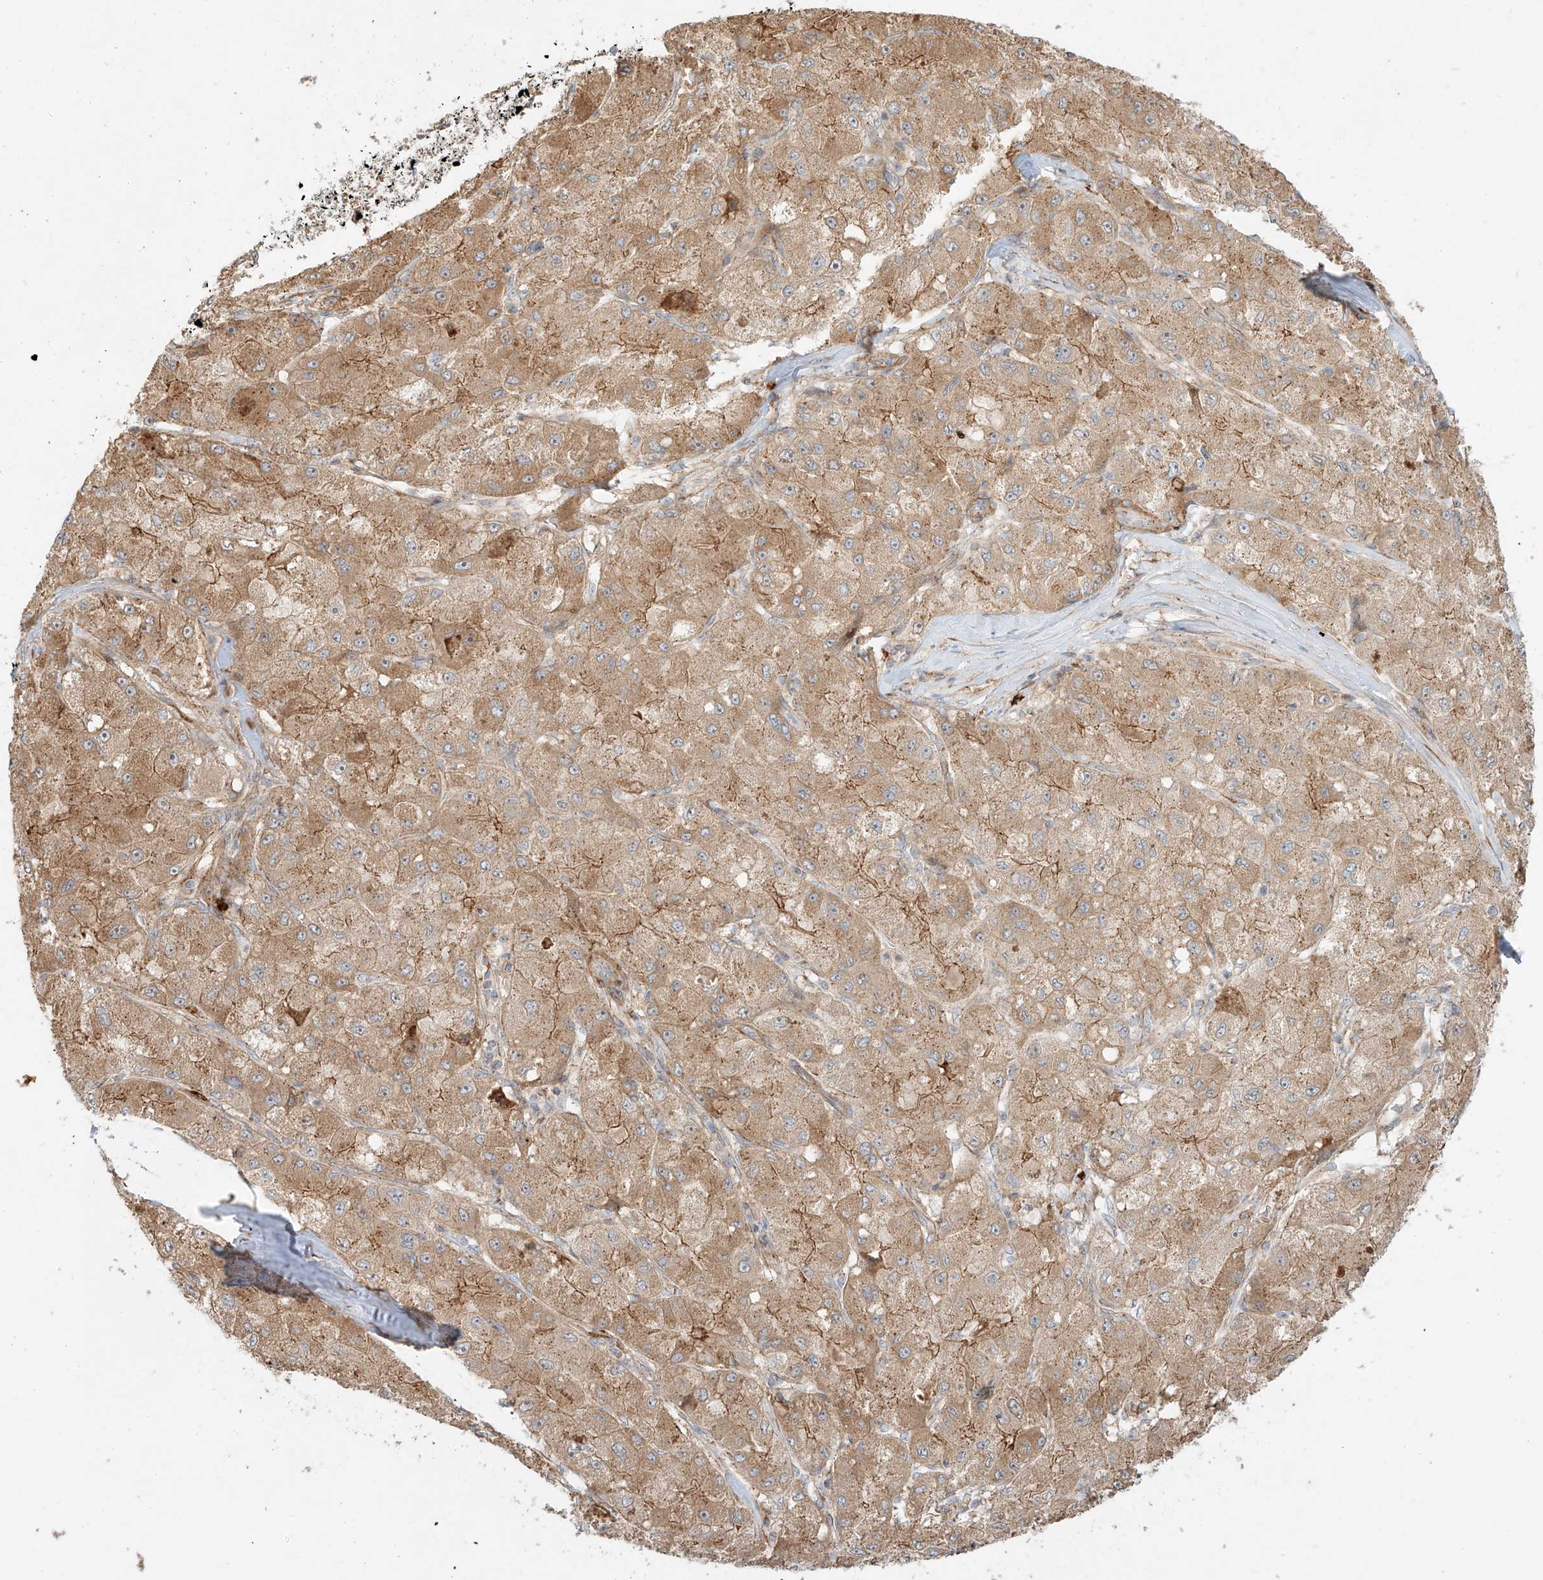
{"staining": {"intensity": "moderate", "quantity": ">75%", "location": "cytoplasmic/membranous"}, "tissue": "liver cancer", "cell_type": "Tumor cells", "image_type": "cancer", "snomed": [{"axis": "morphology", "description": "Carcinoma, Hepatocellular, NOS"}, {"axis": "topography", "description": "Liver"}], "caption": "A brown stain shows moderate cytoplasmic/membranous expression of a protein in human liver cancer tumor cells.", "gene": "ZNF287", "patient": {"sex": "male", "age": 80}}